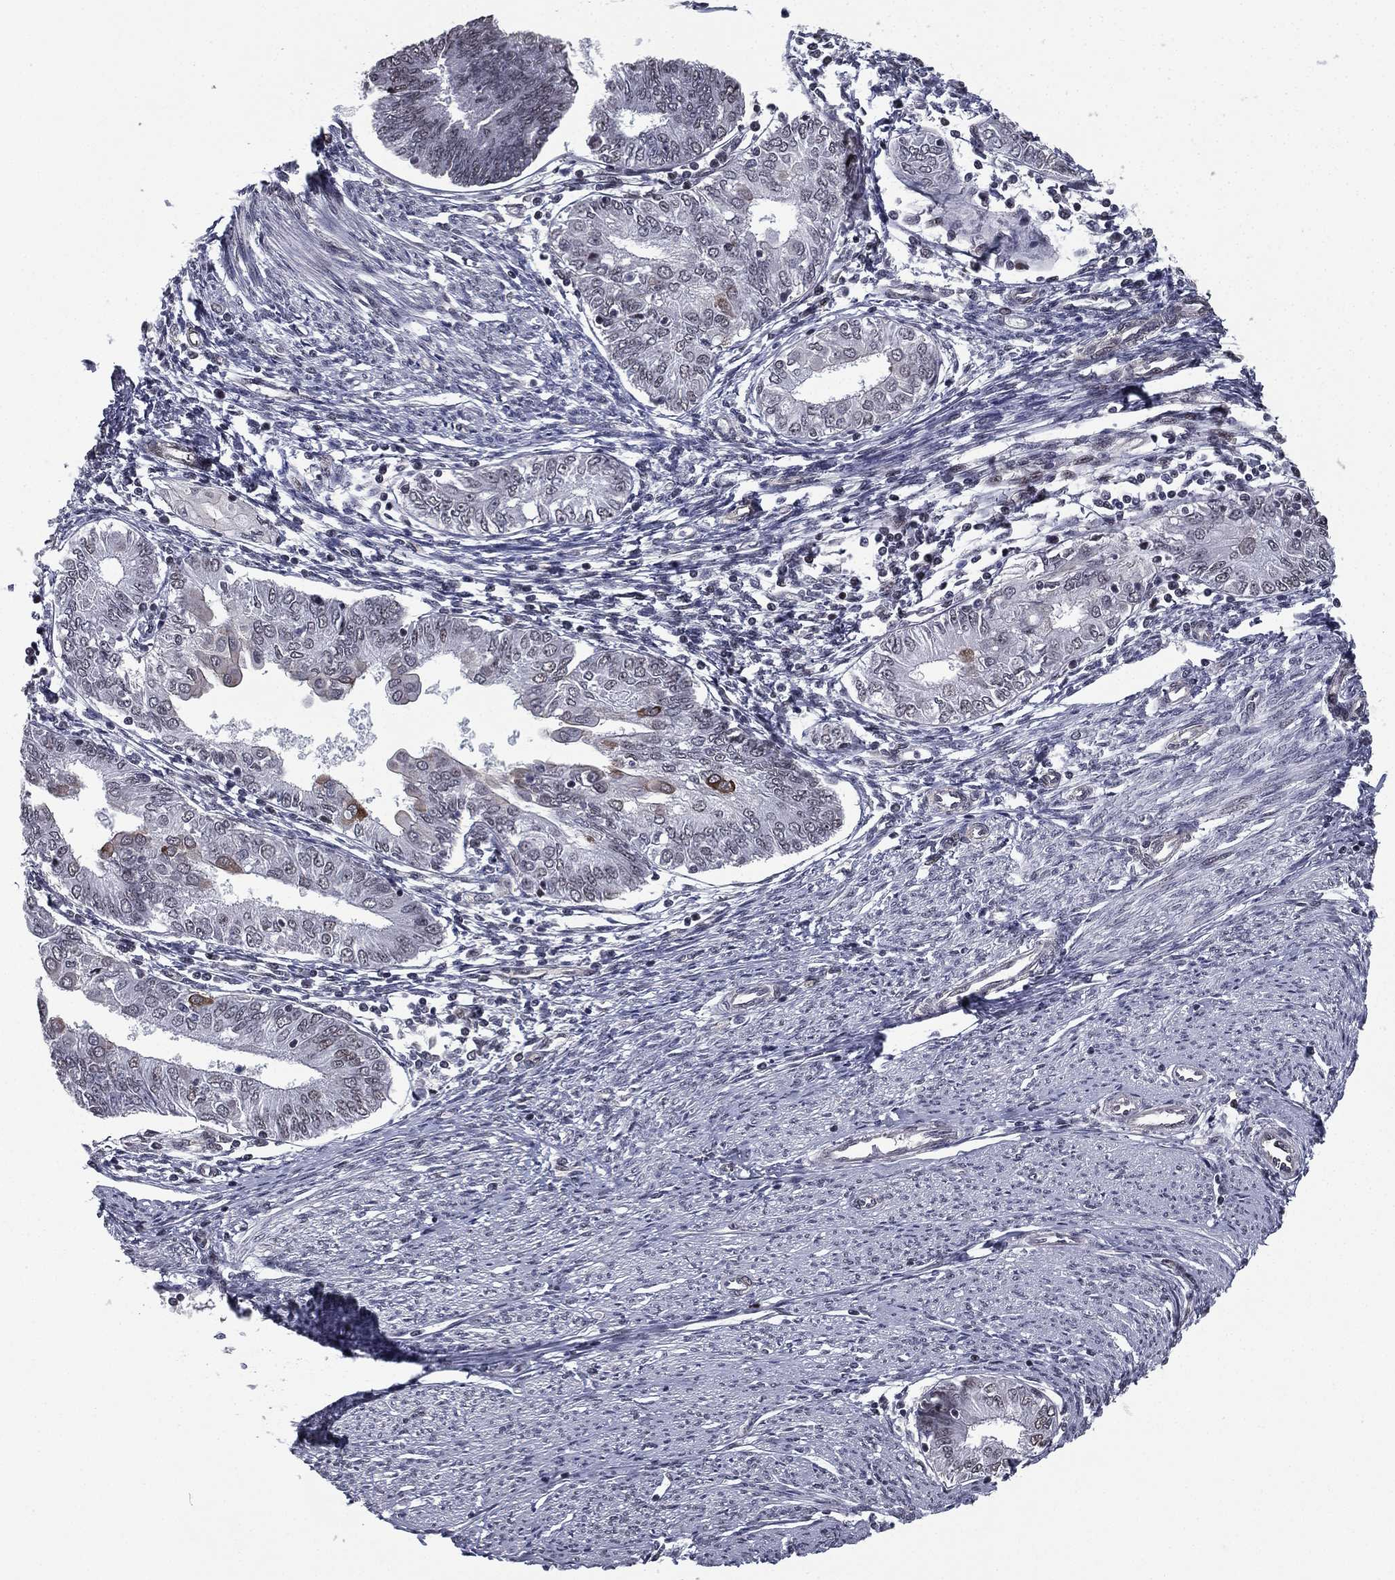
{"staining": {"intensity": "weak", "quantity": "<25%", "location": "cytoplasmic/membranous"}, "tissue": "endometrial cancer", "cell_type": "Tumor cells", "image_type": "cancer", "snomed": [{"axis": "morphology", "description": "Adenocarcinoma, NOS"}, {"axis": "topography", "description": "Endometrium"}], "caption": "Human endometrial cancer (adenocarcinoma) stained for a protein using immunohistochemistry reveals no expression in tumor cells.", "gene": "RARB", "patient": {"sex": "female", "age": 68}}